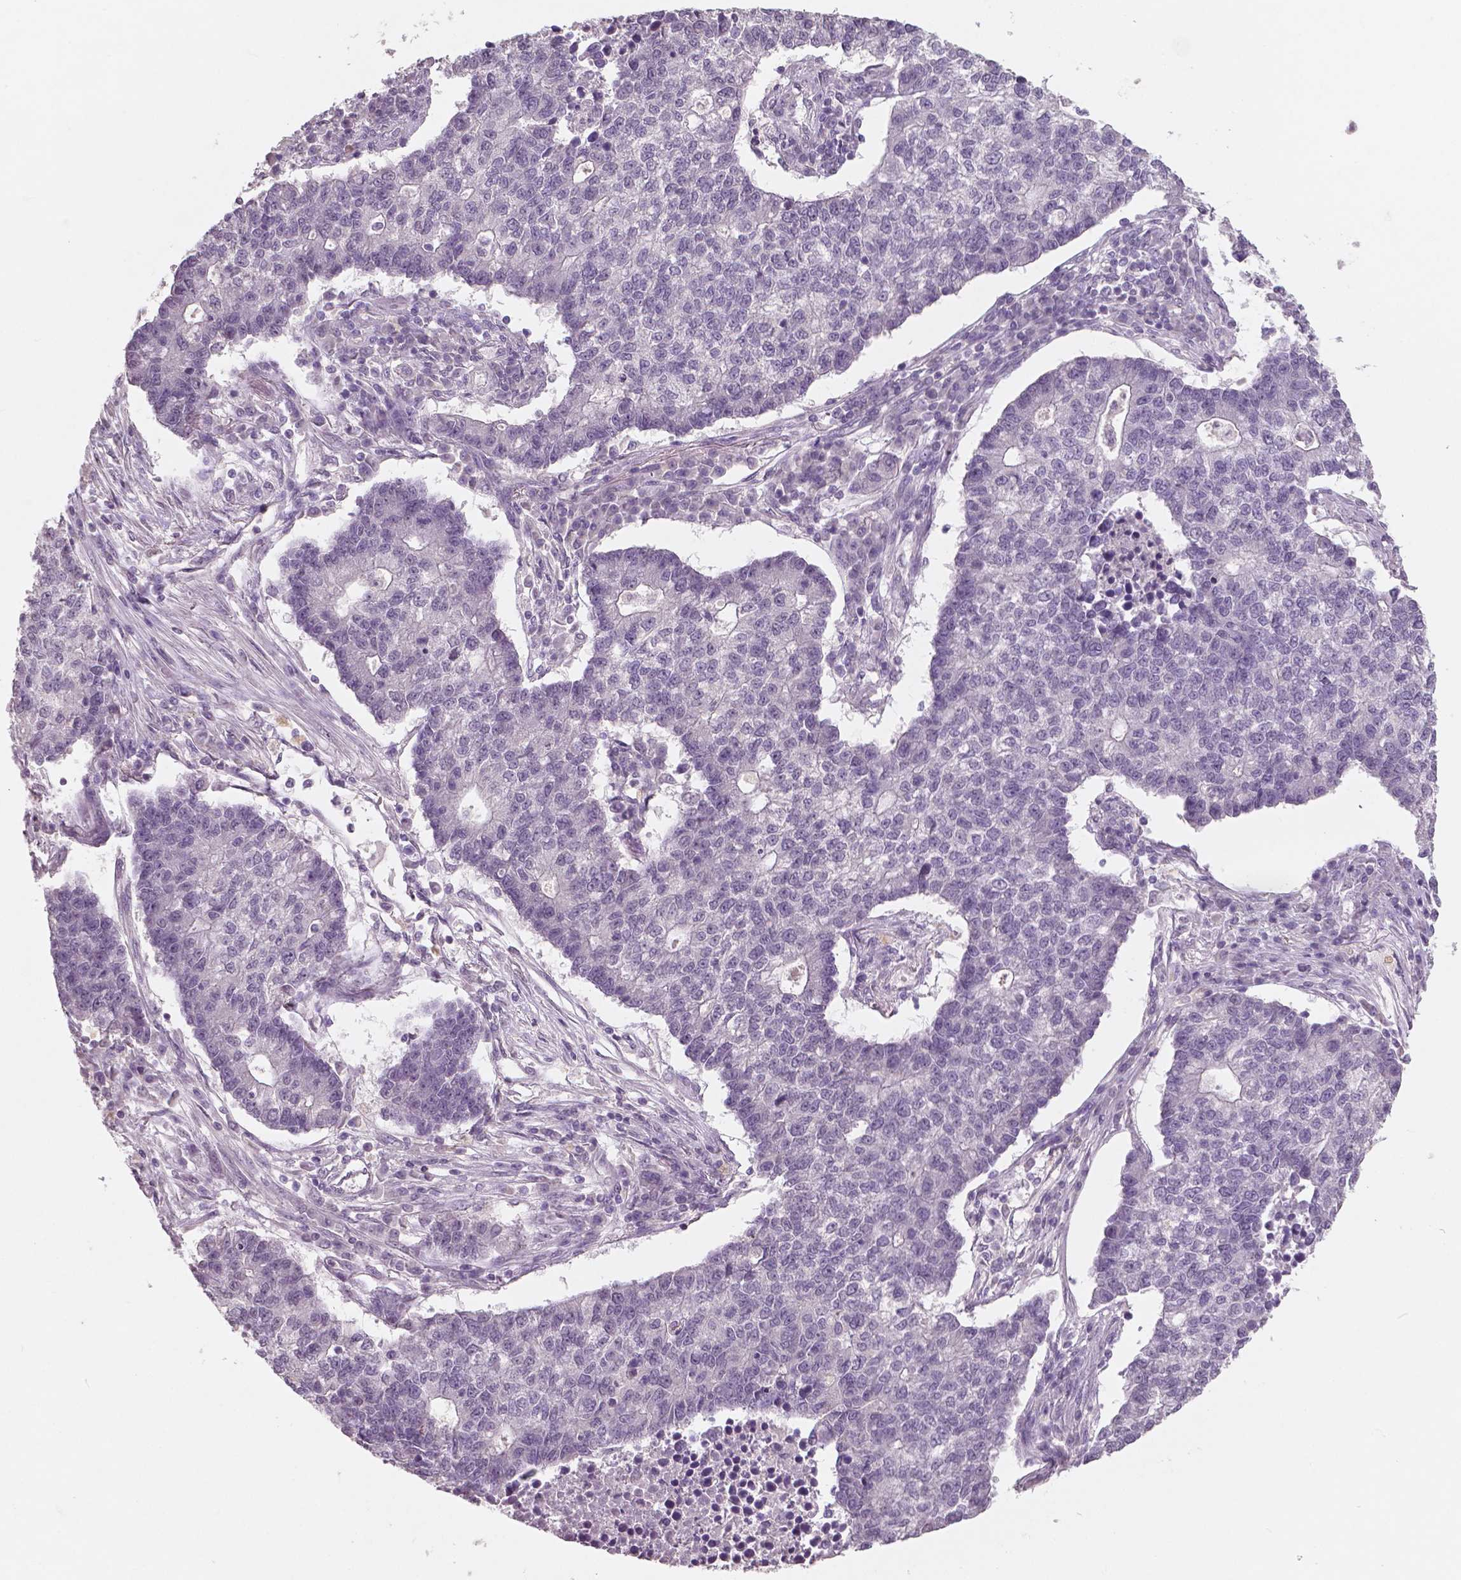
{"staining": {"intensity": "negative", "quantity": "none", "location": "none"}, "tissue": "lung cancer", "cell_type": "Tumor cells", "image_type": "cancer", "snomed": [{"axis": "morphology", "description": "Adenocarcinoma, NOS"}, {"axis": "topography", "description": "Lung"}], "caption": "There is no significant staining in tumor cells of adenocarcinoma (lung).", "gene": "RNASE7", "patient": {"sex": "male", "age": 57}}